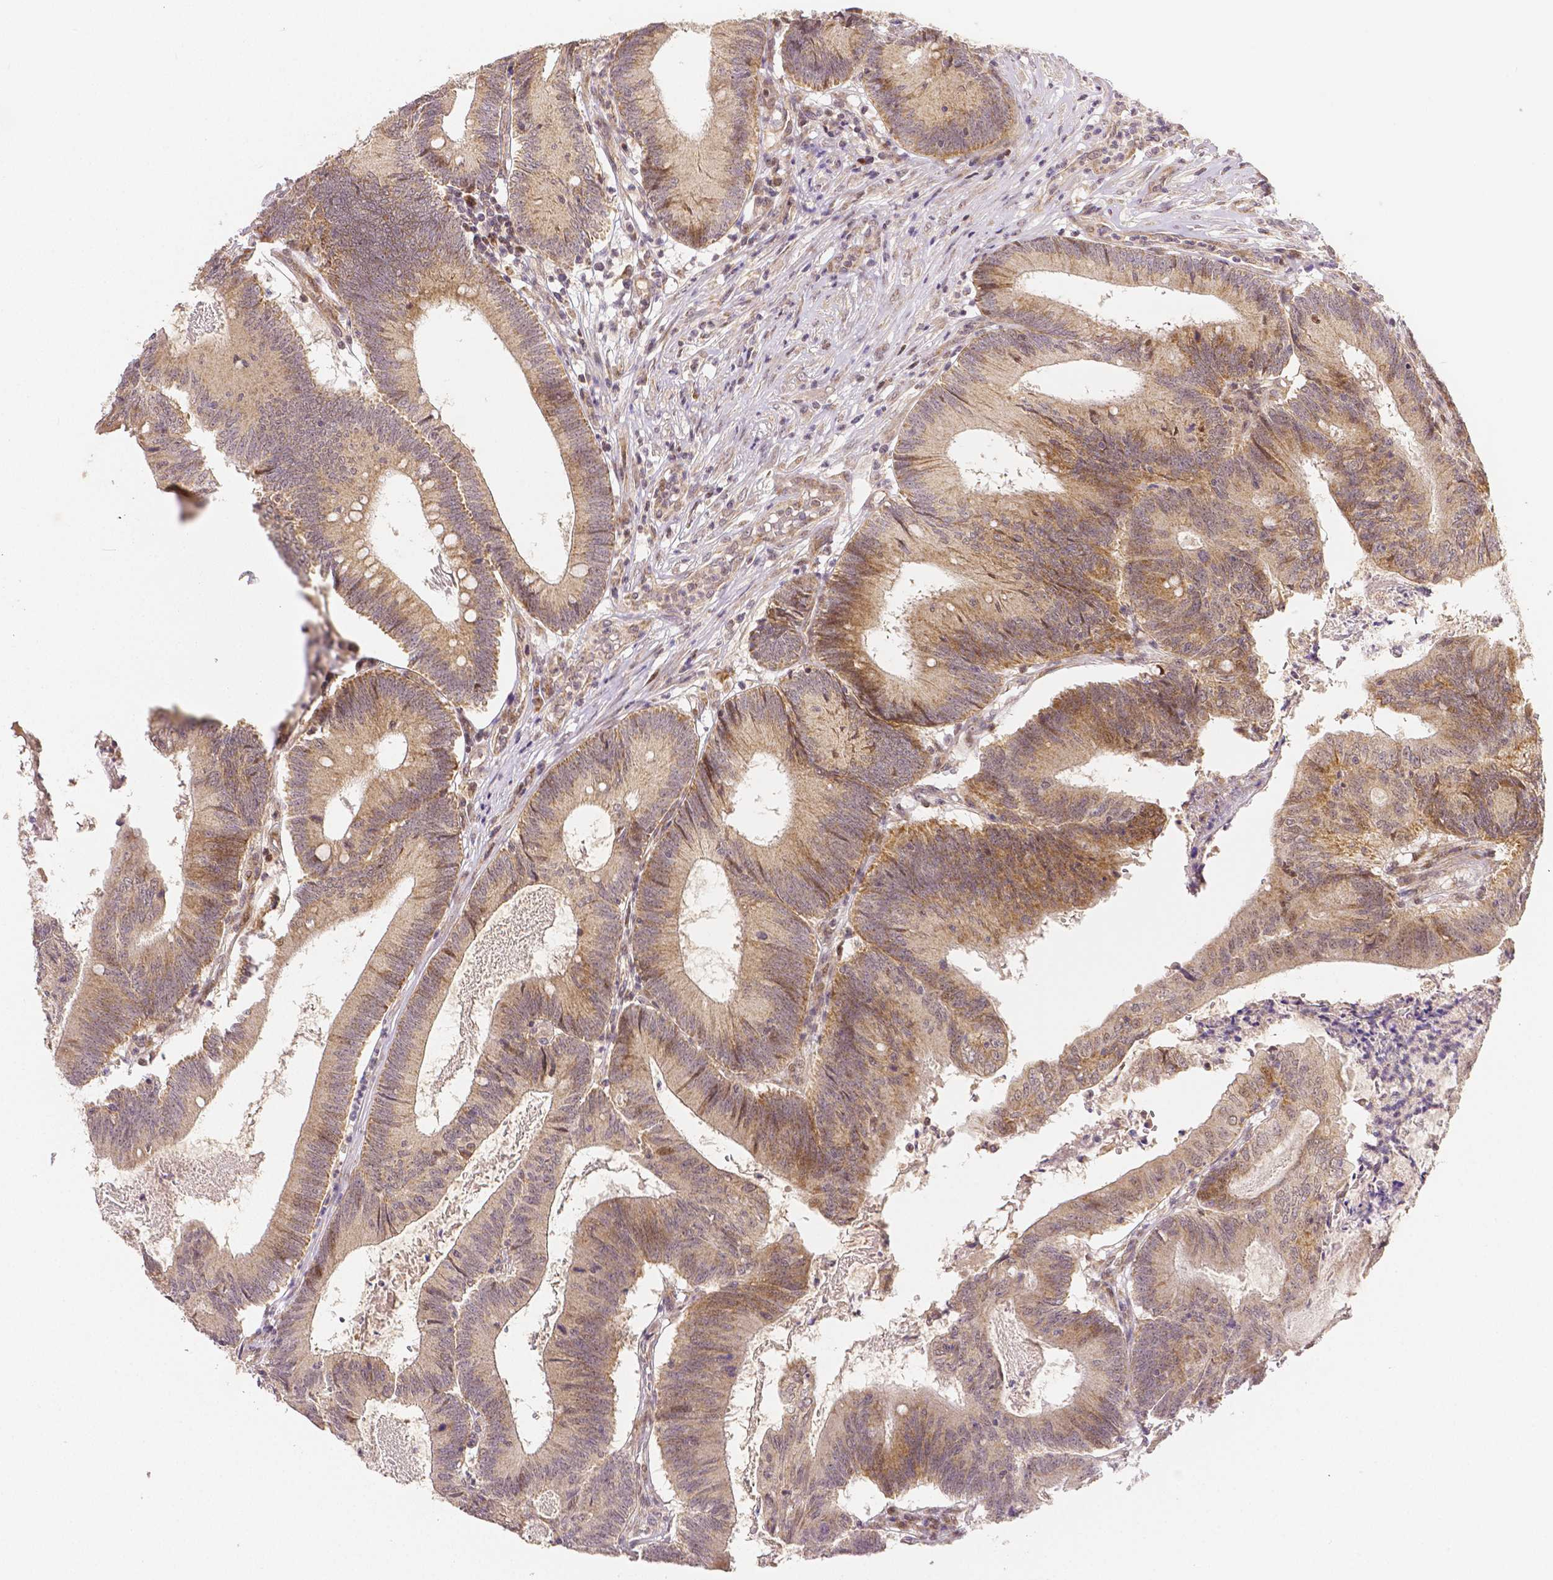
{"staining": {"intensity": "moderate", "quantity": "25%-75%", "location": "cytoplasmic/membranous,nuclear"}, "tissue": "colorectal cancer", "cell_type": "Tumor cells", "image_type": "cancer", "snomed": [{"axis": "morphology", "description": "Adenocarcinoma, NOS"}, {"axis": "topography", "description": "Colon"}], "caption": "A photomicrograph showing moderate cytoplasmic/membranous and nuclear expression in approximately 25%-75% of tumor cells in colorectal adenocarcinoma, as visualized by brown immunohistochemical staining.", "gene": "RHOT1", "patient": {"sex": "female", "age": 70}}